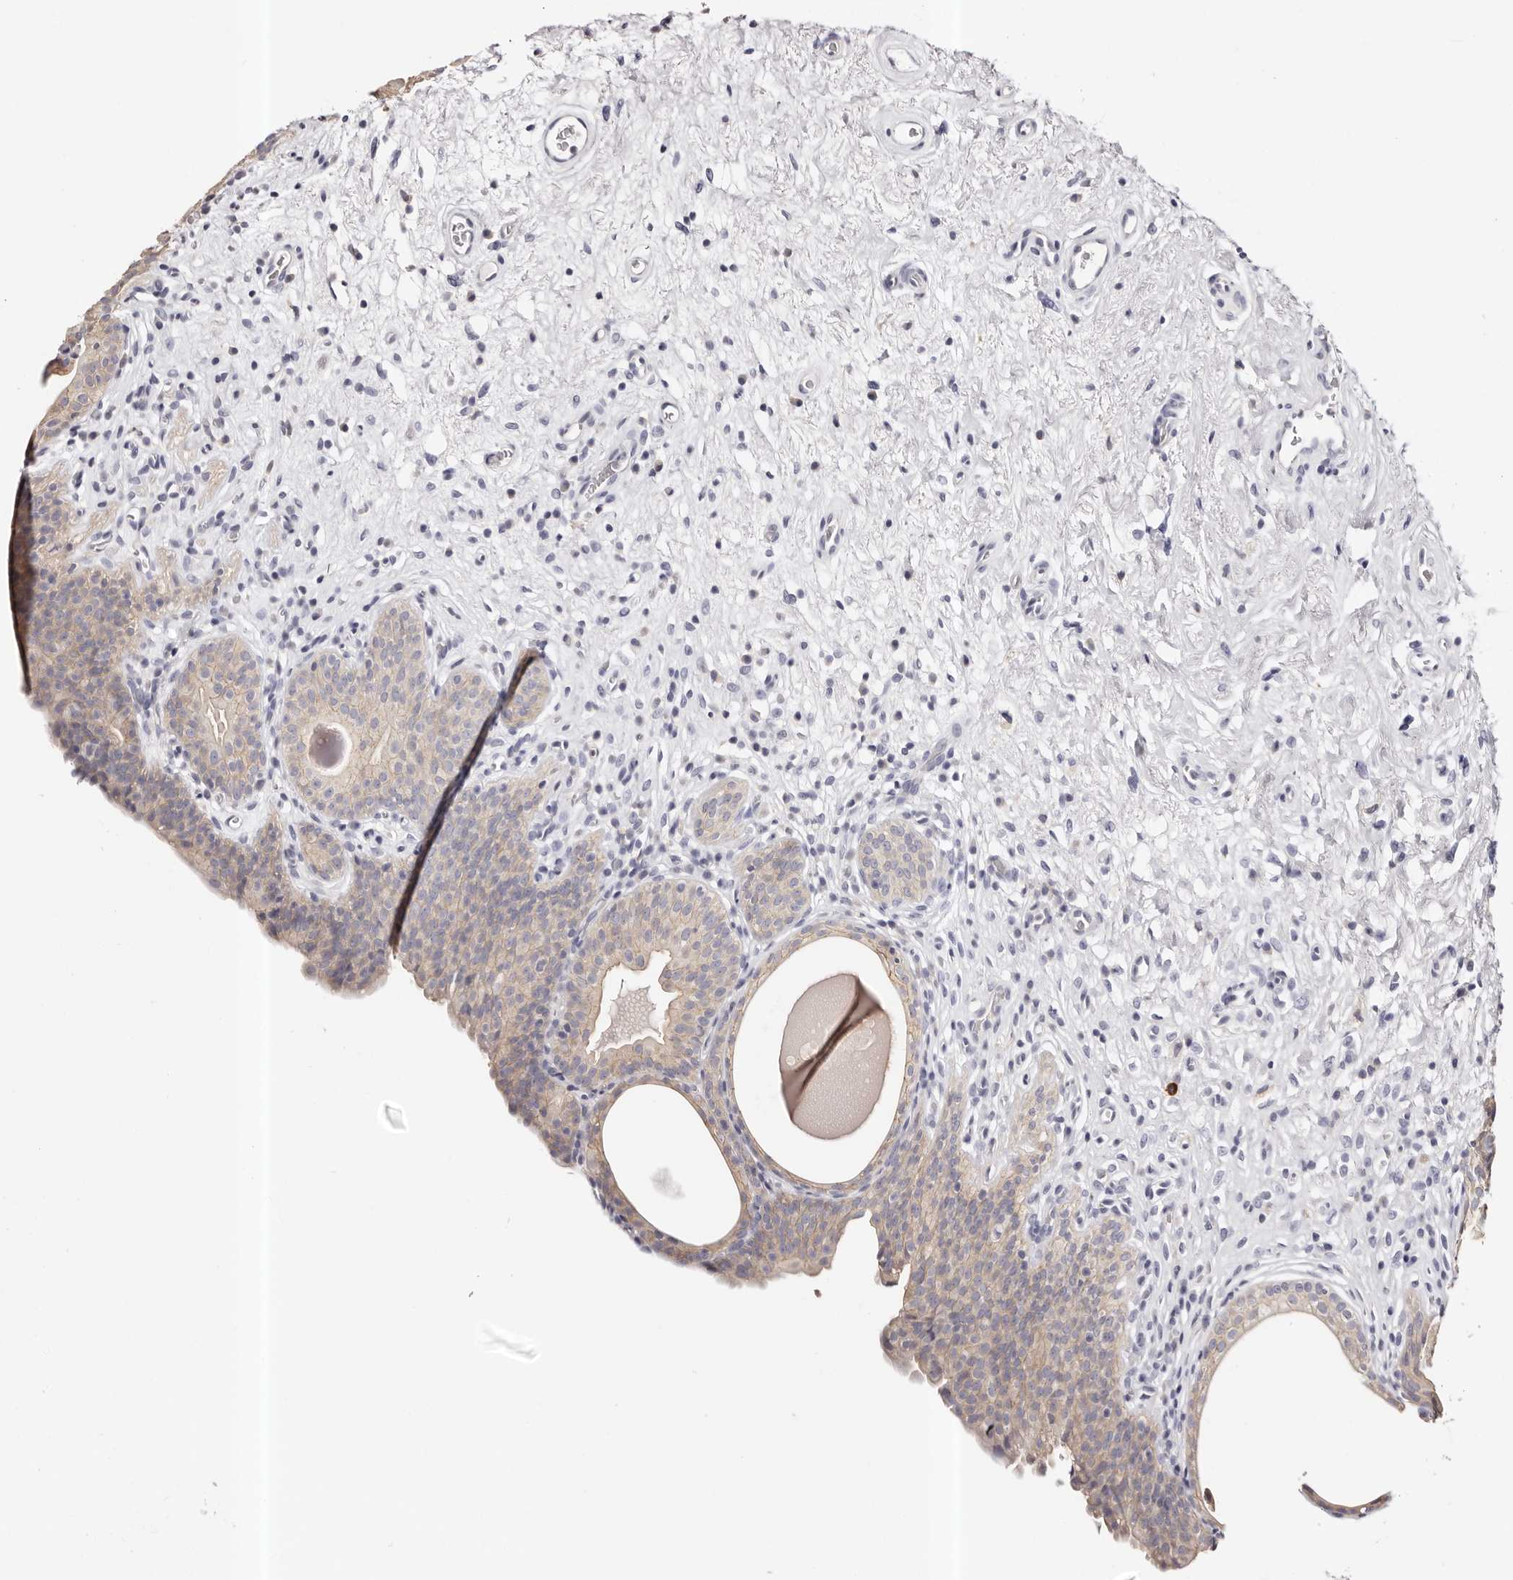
{"staining": {"intensity": "weak", "quantity": ">75%", "location": "cytoplasmic/membranous"}, "tissue": "urinary bladder", "cell_type": "Urothelial cells", "image_type": "normal", "snomed": [{"axis": "morphology", "description": "Normal tissue, NOS"}, {"axis": "topography", "description": "Urinary bladder"}], "caption": "A brown stain highlights weak cytoplasmic/membranous expression of a protein in urothelial cells of benign urinary bladder. Using DAB (brown) and hematoxylin (blue) stains, captured at high magnification using brightfield microscopy.", "gene": "ROM1", "patient": {"sex": "male", "age": 83}}